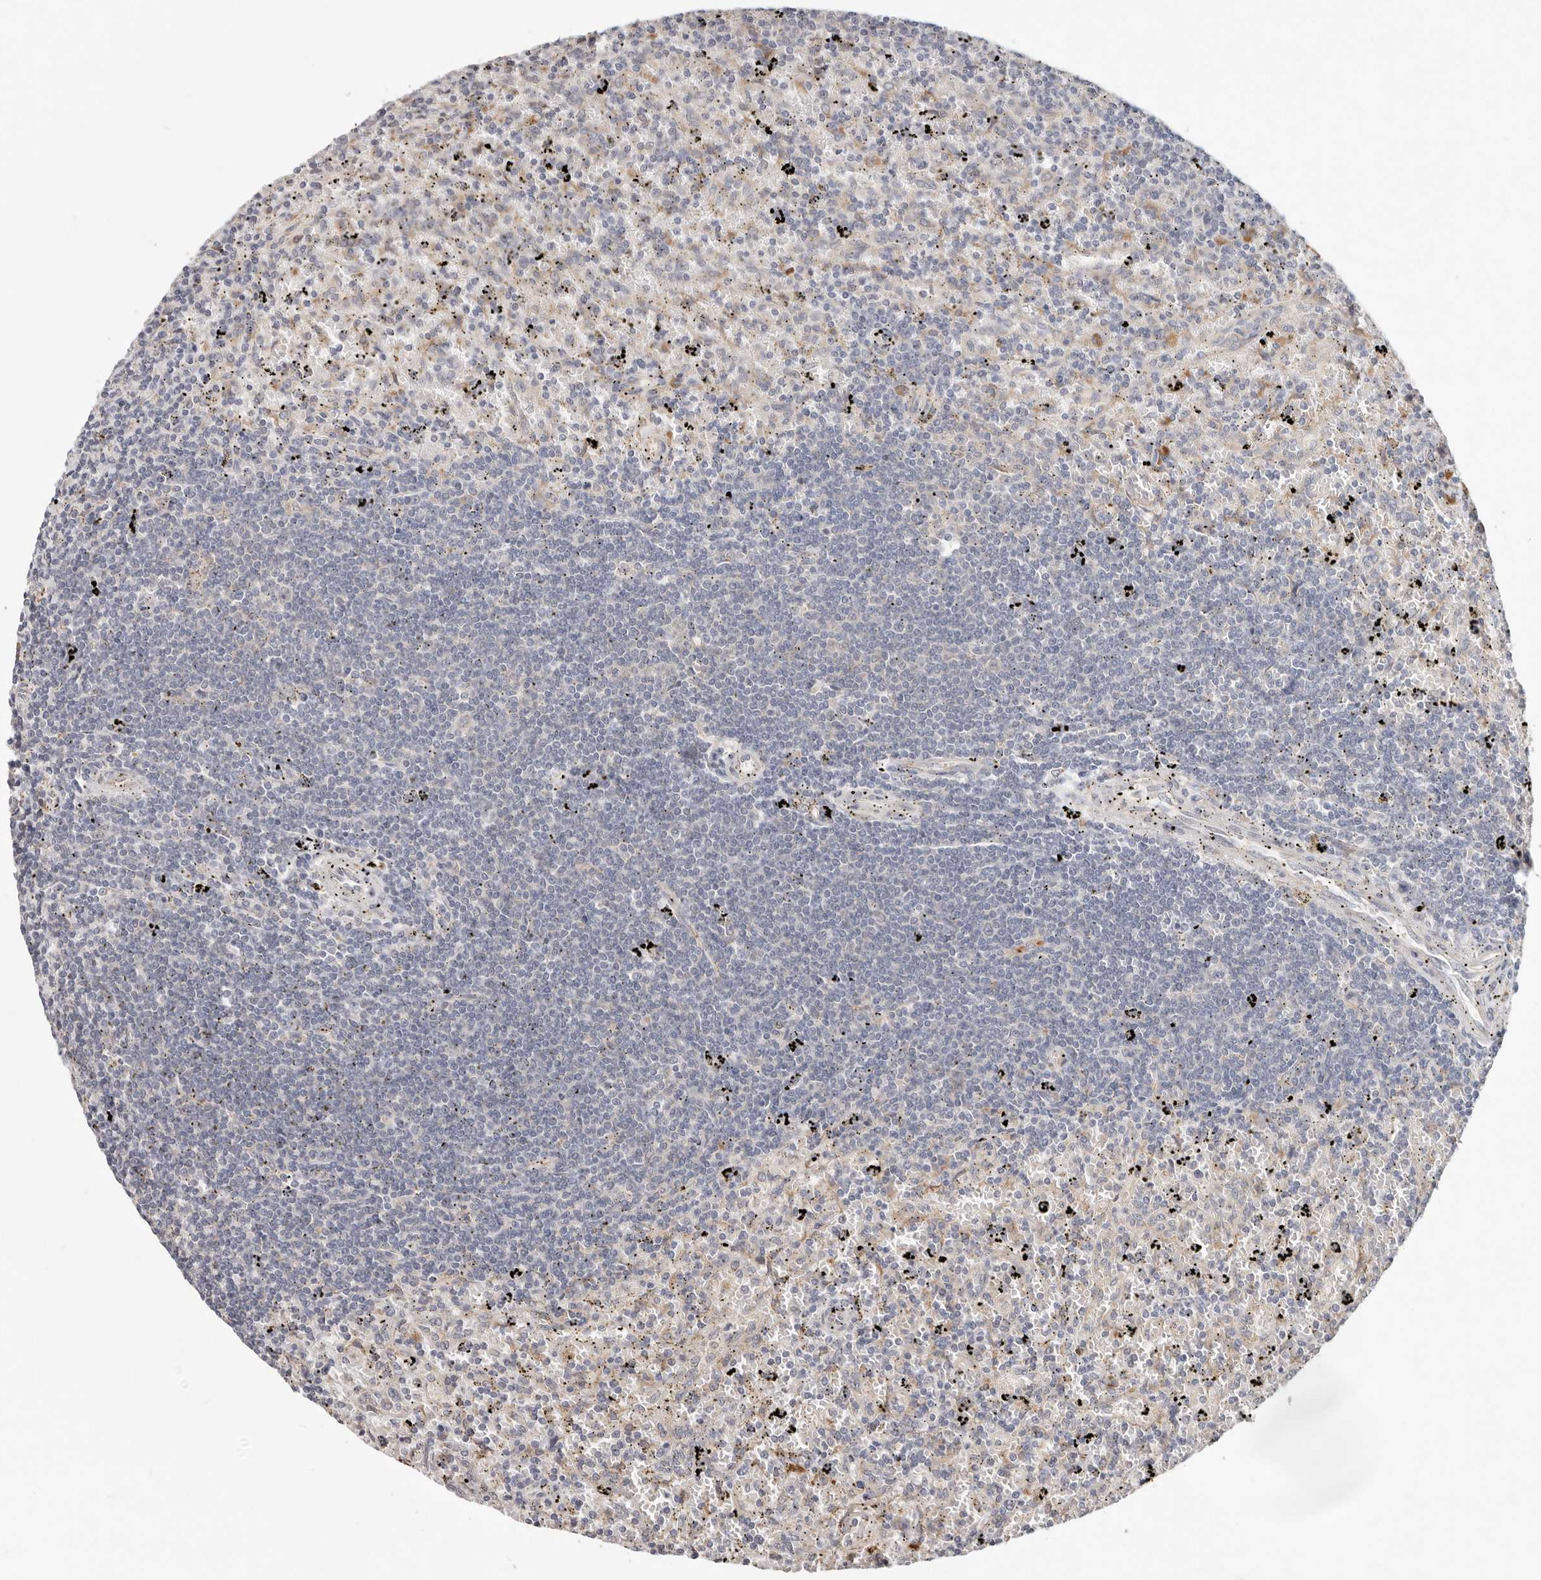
{"staining": {"intensity": "negative", "quantity": "none", "location": "none"}, "tissue": "lymphoma", "cell_type": "Tumor cells", "image_type": "cancer", "snomed": [{"axis": "morphology", "description": "Malignant lymphoma, non-Hodgkin's type, Low grade"}, {"axis": "topography", "description": "Spleen"}], "caption": "This micrograph is of malignant lymphoma, non-Hodgkin's type (low-grade) stained with immunohistochemistry (IHC) to label a protein in brown with the nuclei are counter-stained blue. There is no expression in tumor cells. (Immunohistochemistry, brightfield microscopy, high magnification).", "gene": "WDR77", "patient": {"sex": "male", "age": 76}}